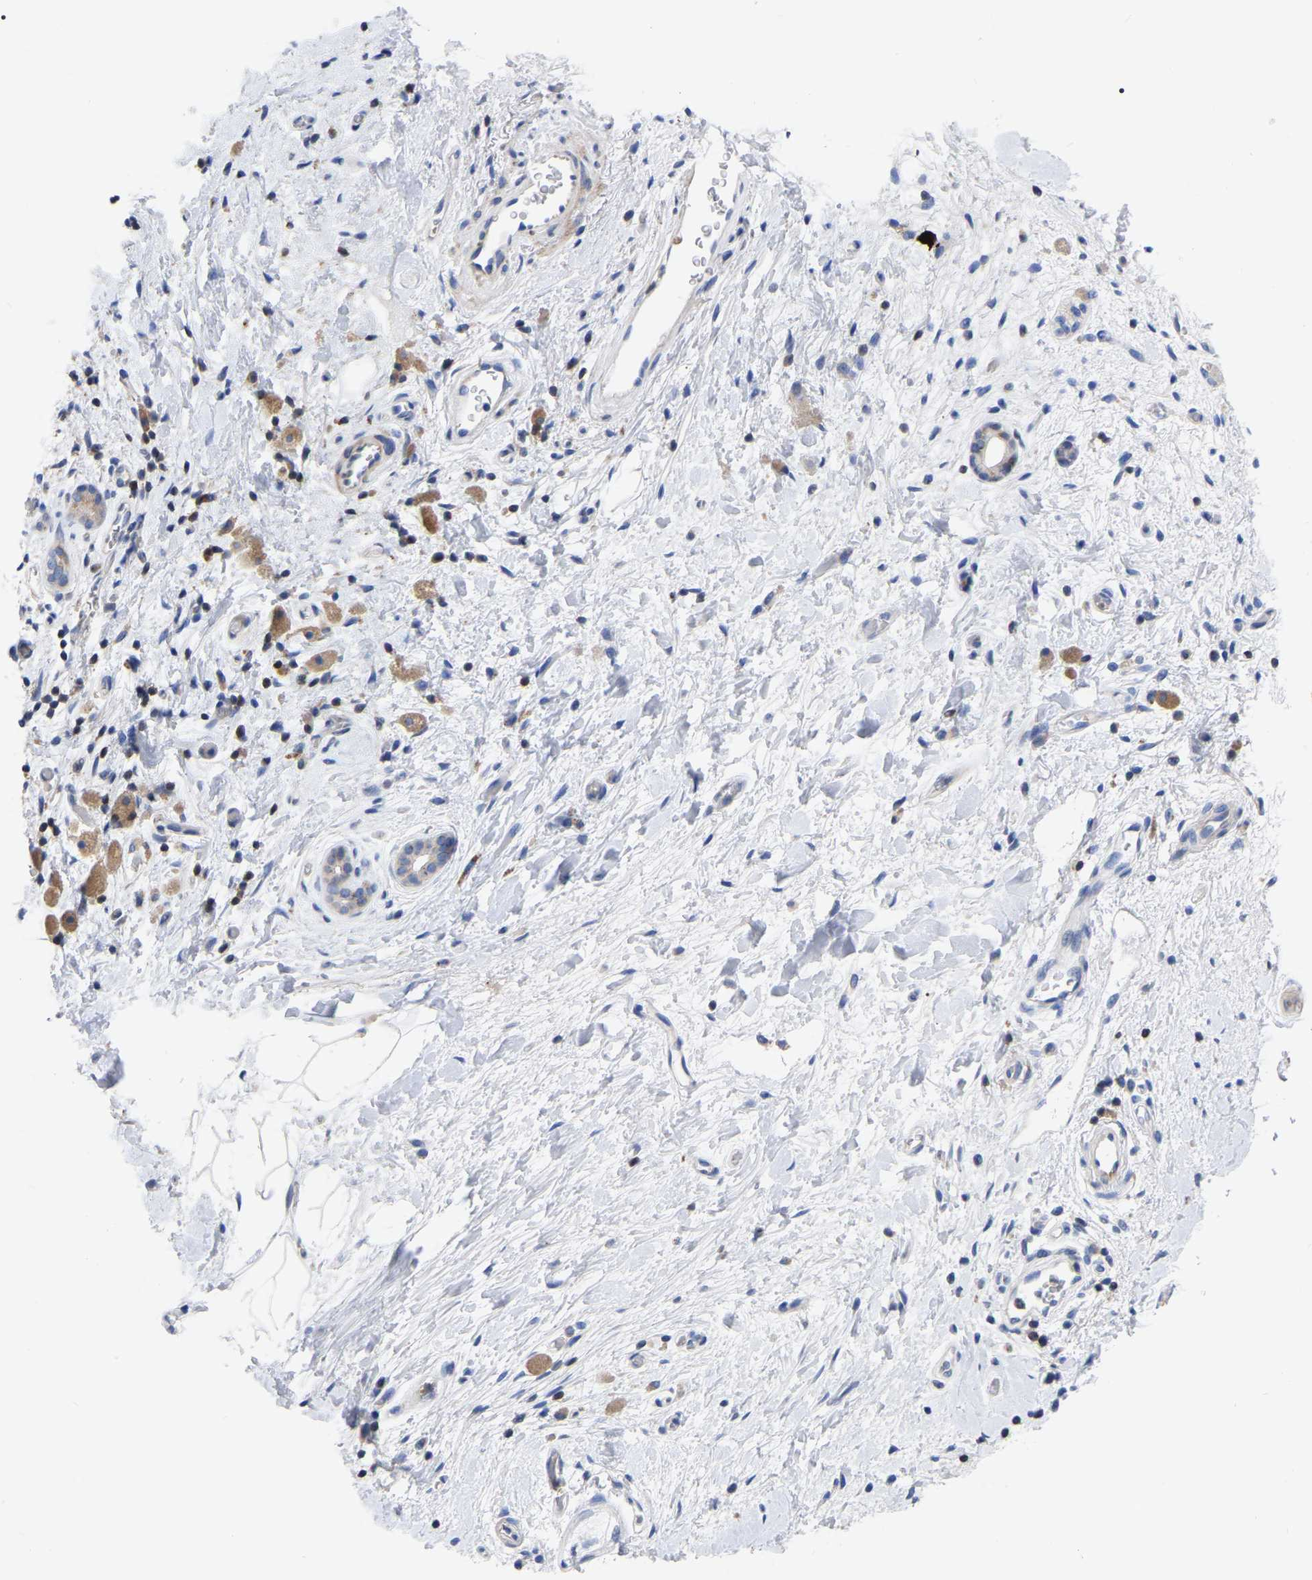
{"staining": {"intensity": "weak", "quantity": "25%-75%", "location": "cytoplasmic/membranous"}, "tissue": "pancreatic cancer", "cell_type": "Tumor cells", "image_type": "cancer", "snomed": [{"axis": "morphology", "description": "Adenocarcinoma, NOS"}, {"axis": "topography", "description": "Pancreas"}], "caption": "A photomicrograph of pancreatic cancer stained for a protein reveals weak cytoplasmic/membranous brown staining in tumor cells.", "gene": "PTPN7", "patient": {"sex": "male", "age": 55}}